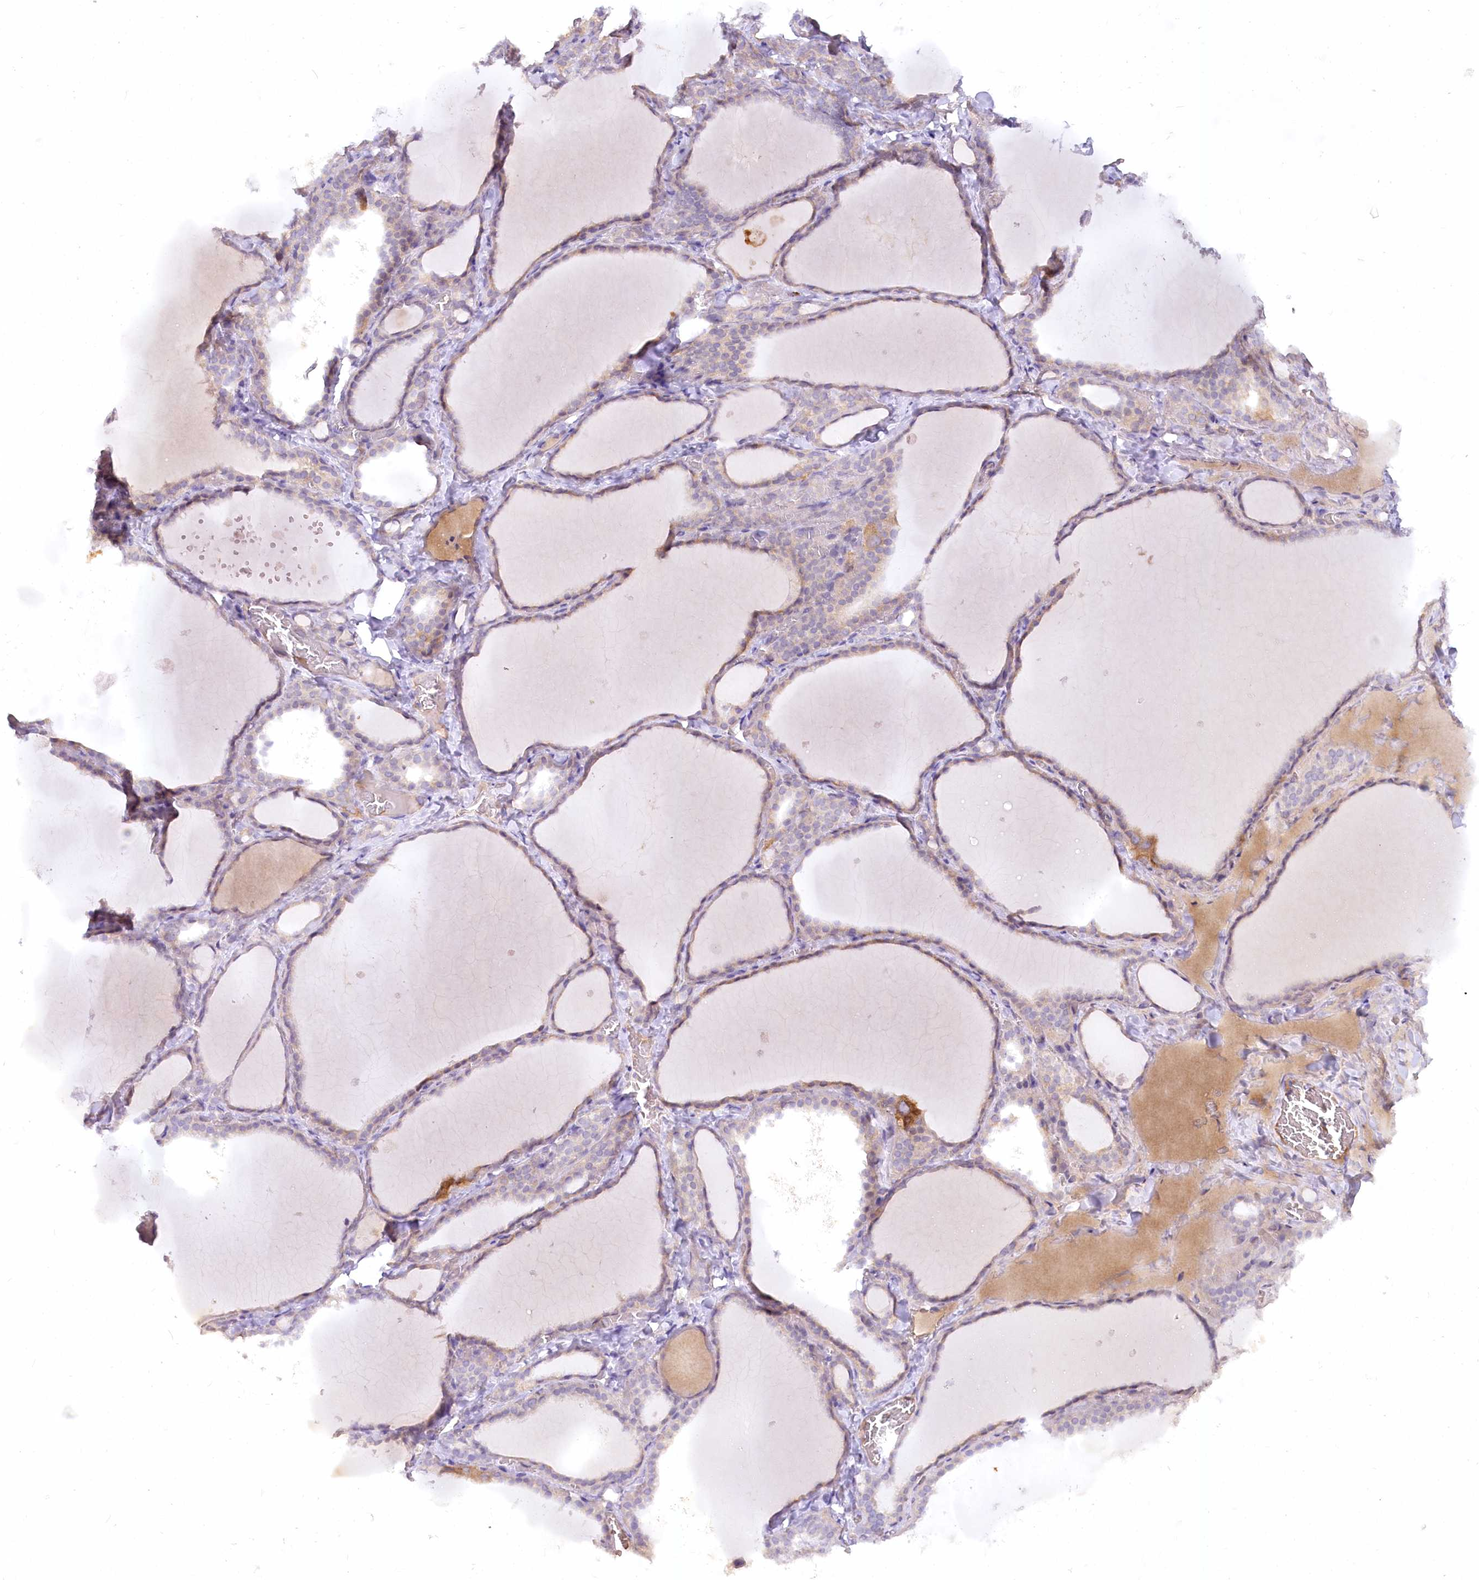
{"staining": {"intensity": "weak", "quantity": "25%-75%", "location": "cytoplasmic/membranous"}, "tissue": "thyroid gland", "cell_type": "Glandular cells", "image_type": "normal", "snomed": [{"axis": "morphology", "description": "Normal tissue, NOS"}, {"axis": "topography", "description": "Thyroid gland"}], "caption": "A photomicrograph of thyroid gland stained for a protein shows weak cytoplasmic/membranous brown staining in glandular cells. Nuclei are stained in blue.", "gene": "EFHC2", "patient": {"sex": "female", "age": 22}}